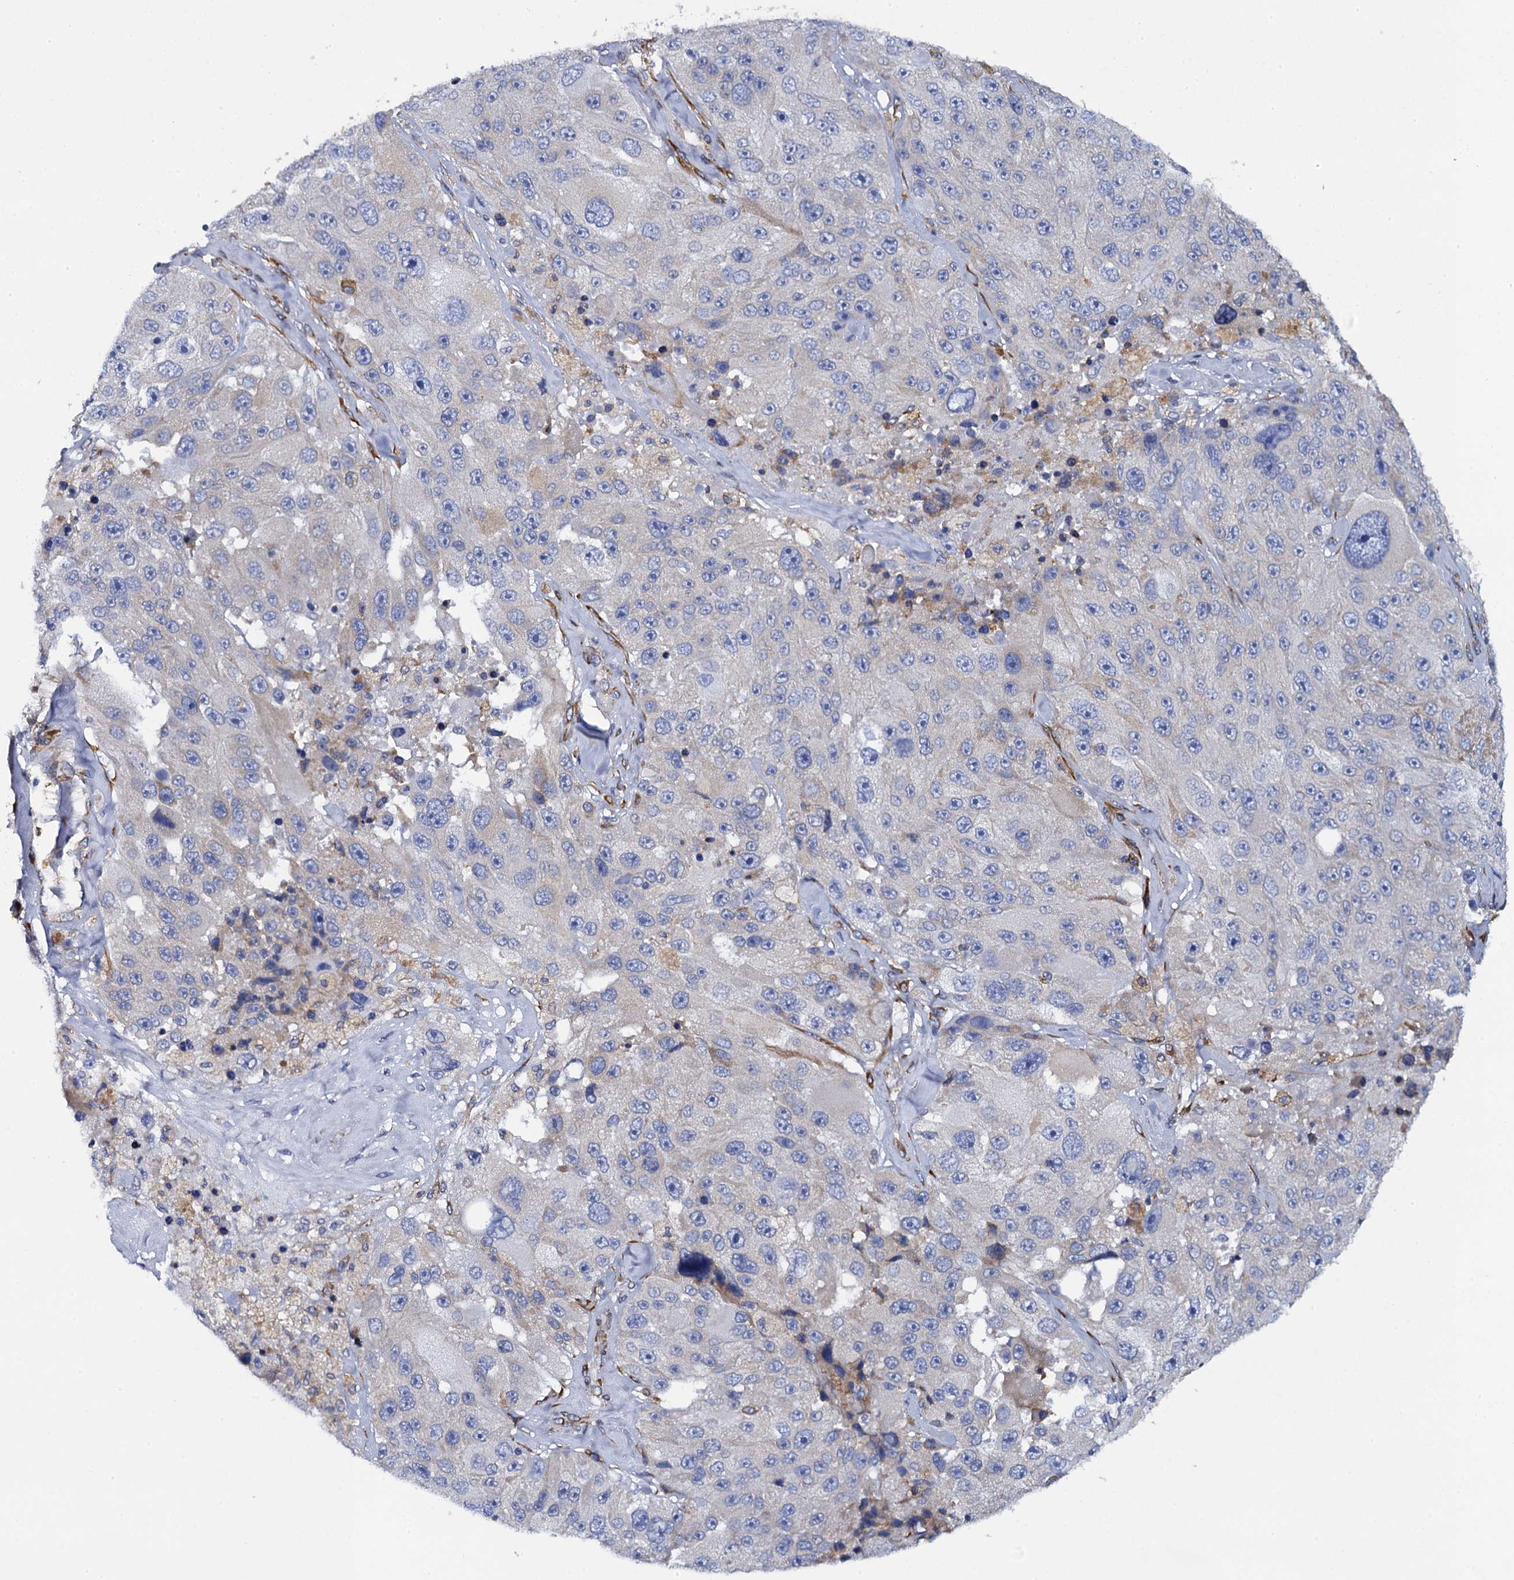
{"staining": {"intensity": "negative", "quantity": "none", "location": "none"}, "tissue": "melanoma", "cell_type": "Tumor cells", "image_type": "cancer", "snomed": [{"axis": "morphology", "description": "Malignant melanoma, Metastatic site"}, {"axis": "topography", "description": "Lymph node"}], "caption": "Malignant melanoma (metastatic site) stained for a protein using IHC shows no positivity tumor cells.", "gene": "POGLUT3", "patient": {"sex": "male", "age": 62}}